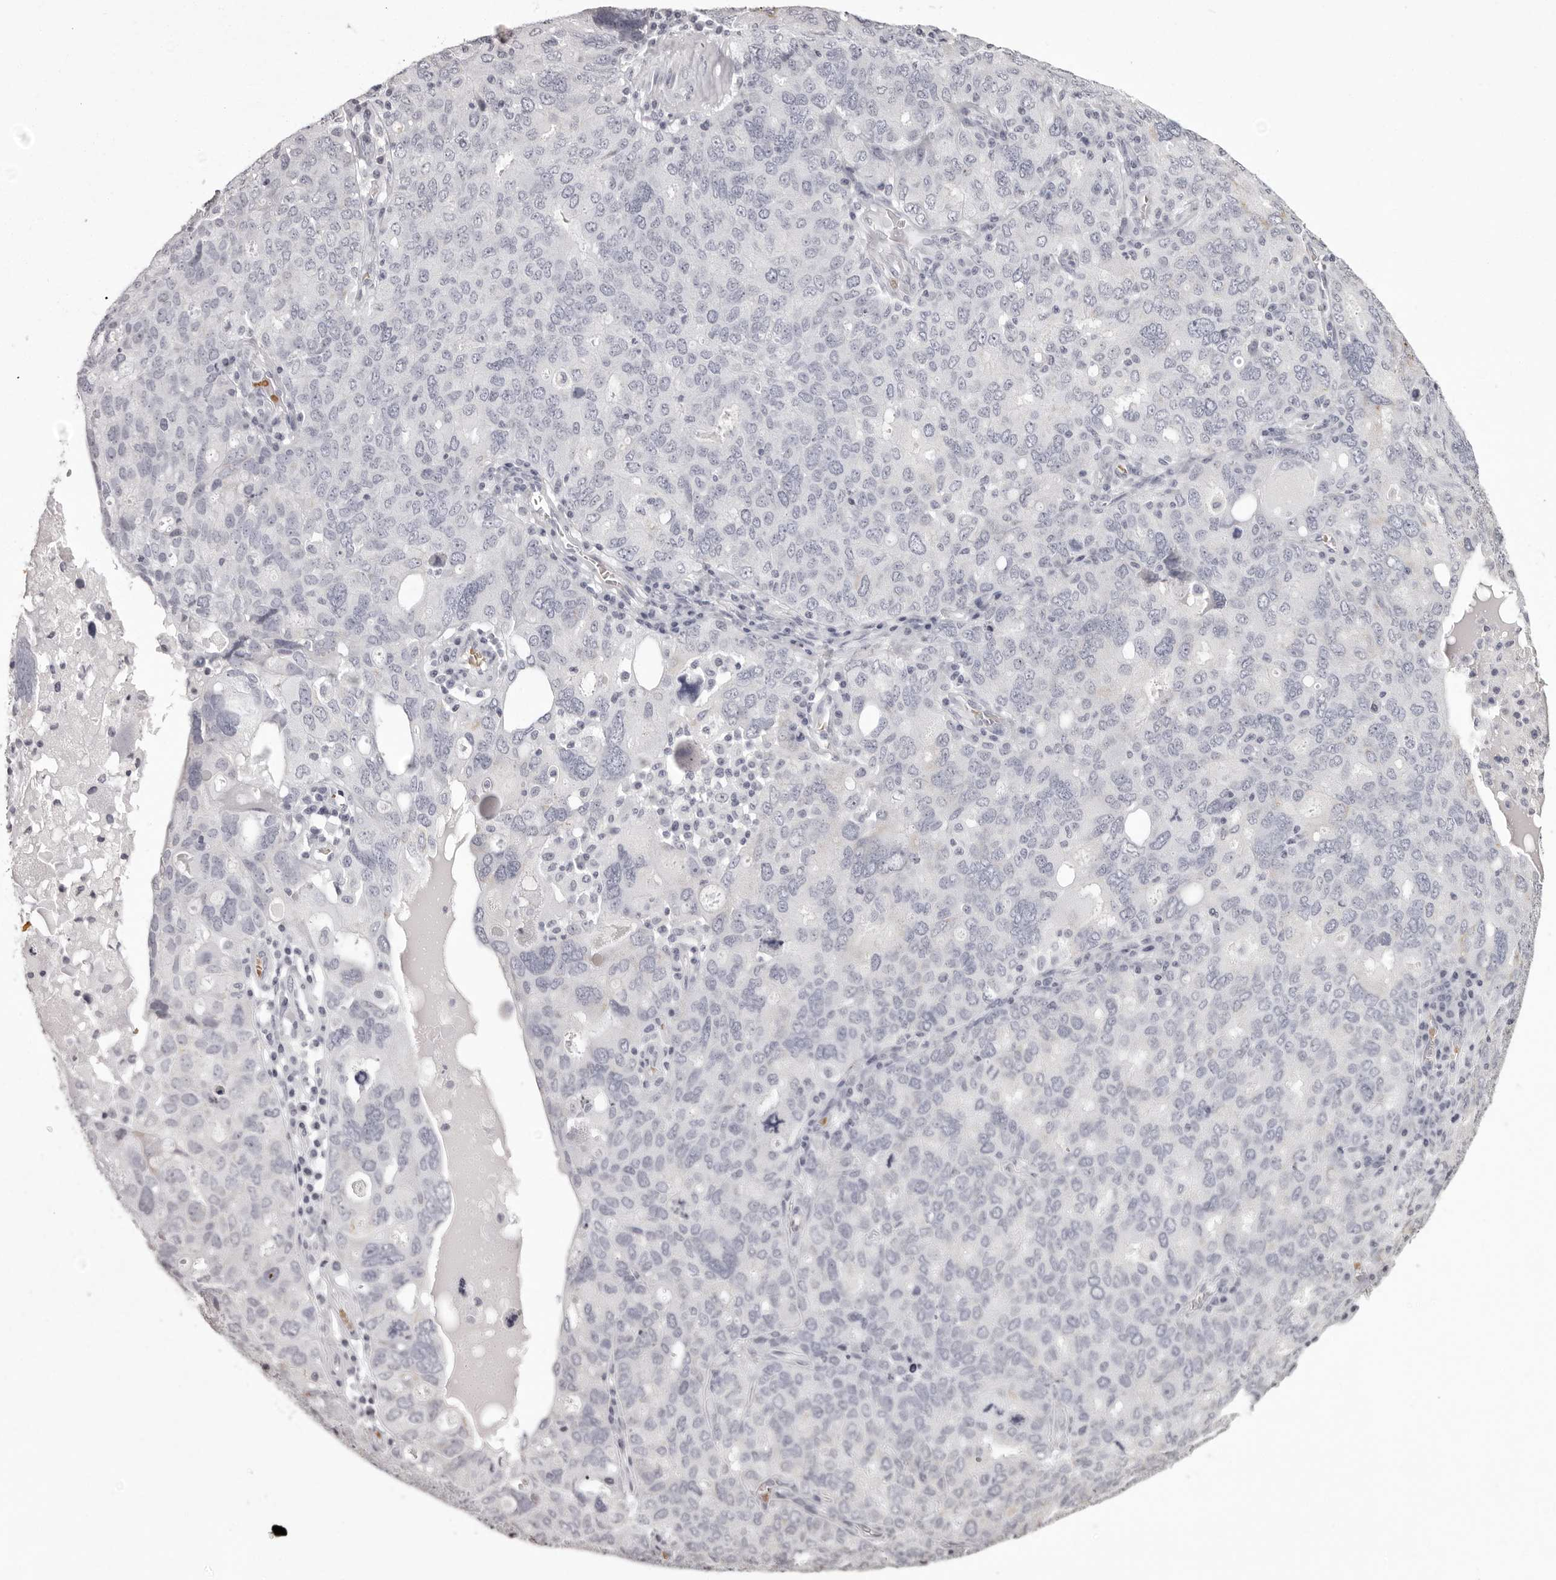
{"staining": {"intensity": "negative", "quantity": "none", "location": "none"}, "tissue": "ovarian cancer", "cell_type": "Tumor cells", "image_type": "cancer", "snomed": [{"axis": "morphology", "description": "Carcinoma, endometroid"}, {"axis": "topography", "description": "Ovary"}], "caption": "Tumor cells show no significant staining in ovarian cancer (endometroid carcinoma).", "gene": "C8orf74", "patient": {"sex": "female", "age": 62}}